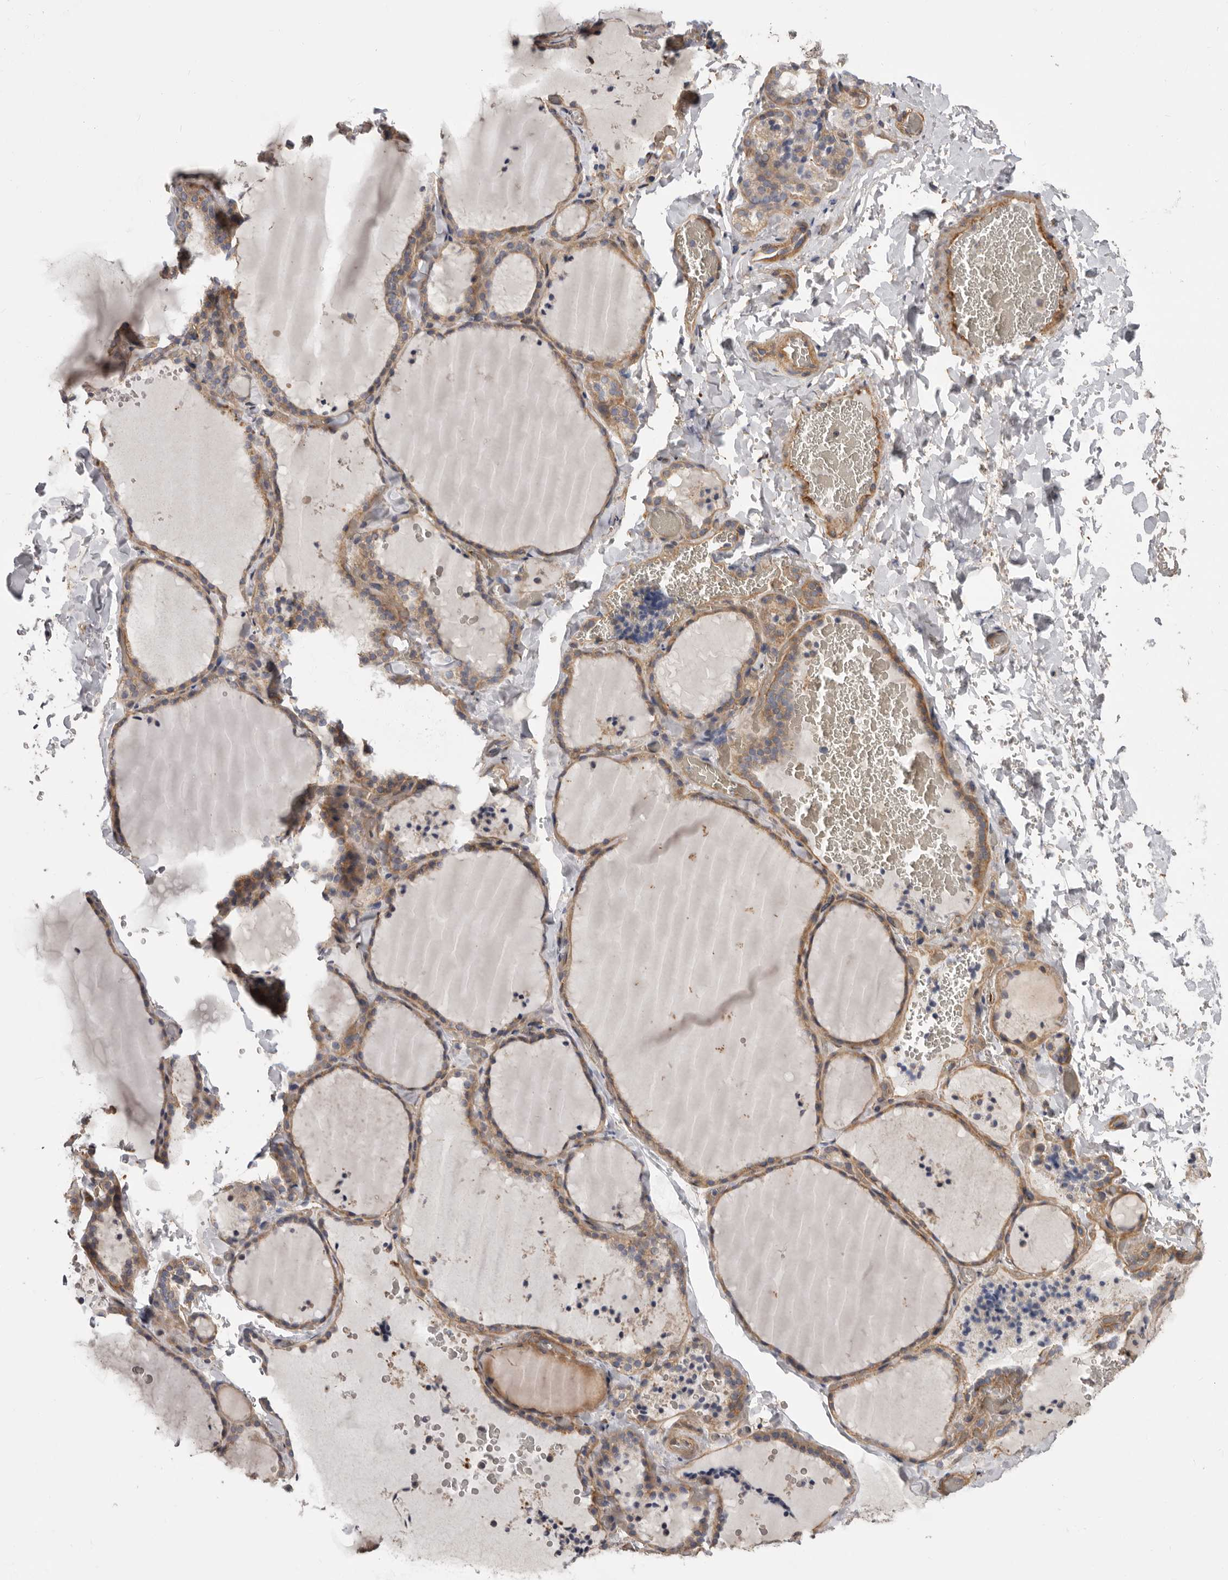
{"staining": {"intensity": "moderate", "quantity": ">75%", "location": "cytoplasmic/membranous"}, "tissue": "thyroid gland", "cell_type": "Glandular cells", "image_type": "normal", "snomed": [{"axis": "morphology", "description": "Normal tissue, NOS"}, {"axis": "topography", "description": "Thyroid gland"}], "caption": "Brown immunohistochemical staining in normal human thyroid gland reveals moderate cytoplasmic/membranous positivity in about >75% of glandular cells.", "gene": "ENAH", "patient": {"sex": "female", "age": 22}}